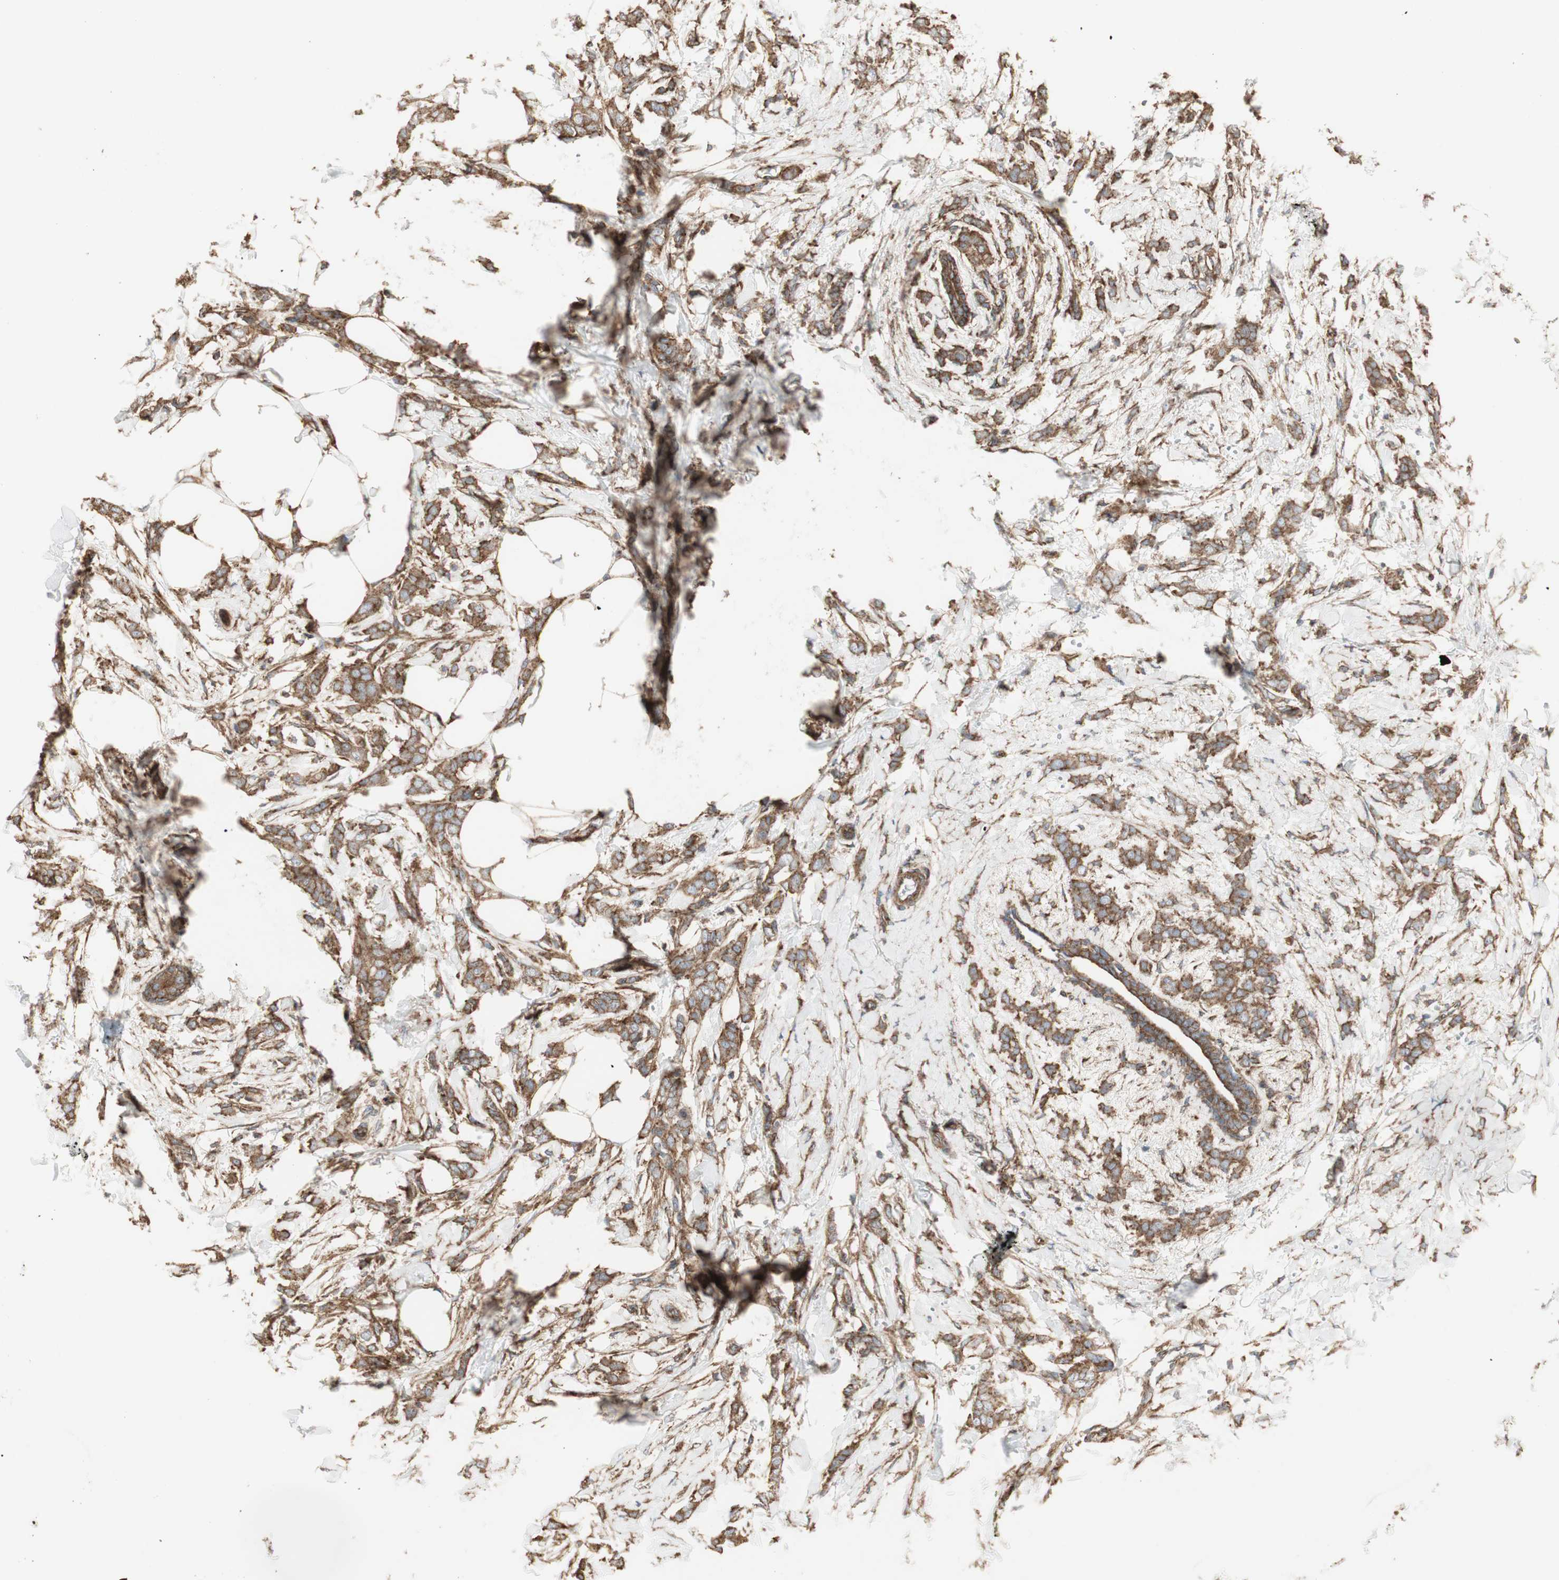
{"staining": {"intensity": "strong", "quantity": ">75%", "location": "cytoplasmic/membranous"}, "tissue": "breast cancer", "cell_type": "Tumor cells", "image_type": "cancer", "snomed": [{"axis": "morphology", "description": "Lobular carcinoma, in situ"}, {"axis": "morphology", "description": "Lobular carcinoma"}, {"axis": "topography", "description": "Breast"}], "caption": "This photomicrograph displays lobular carcinoma in situ (breast) stained with IHC to label a protein in brown. The cytoplasmic/membranous of tumor cells show strong positivity for the protein. Nuclei are counter-stained blue.", "gene": "H6PD", "patient": {"sex": "female", "age": 41}}